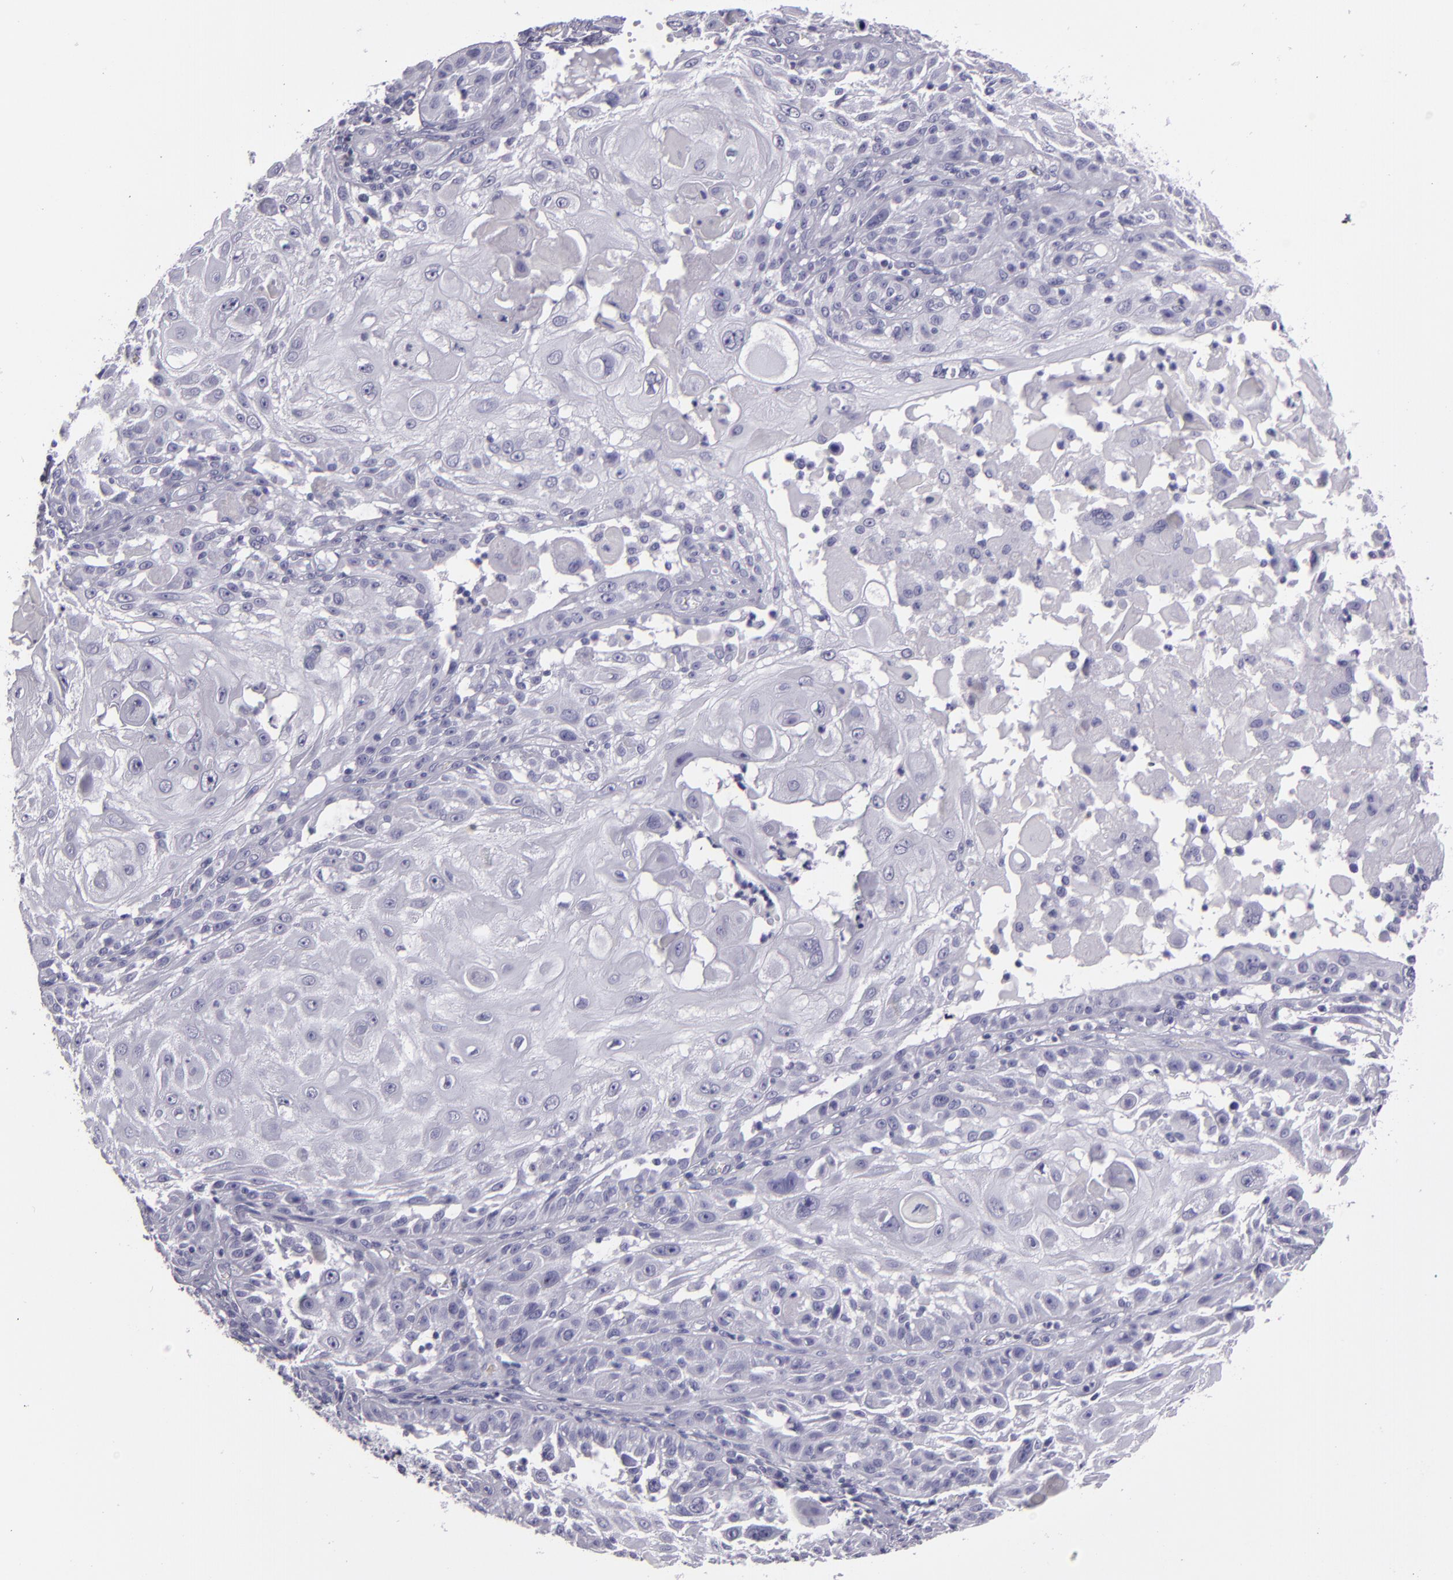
{"staining": {"intensity": "negative", "quantity": "none", "location": "none"}, "tissue": "skin cancer", "cell_type": "Tumor cells", "image_type": "cancer", "snomed": [{"axis": "morphology", "description": "Squamous cell carcinoma, NOS"}, {"axis": "topography", "description": "Skin"}], "caption": "High magnification brightfield microscopy of squamous cell carcinoma (skin) stained with DAB (3,3'-diaminobenzidine) (brown) and counterstained with hematoxylin (blue): tumor cells show no significant staining.", "gene": "CR2", "patient": {"sex": "female", "age": 89}}